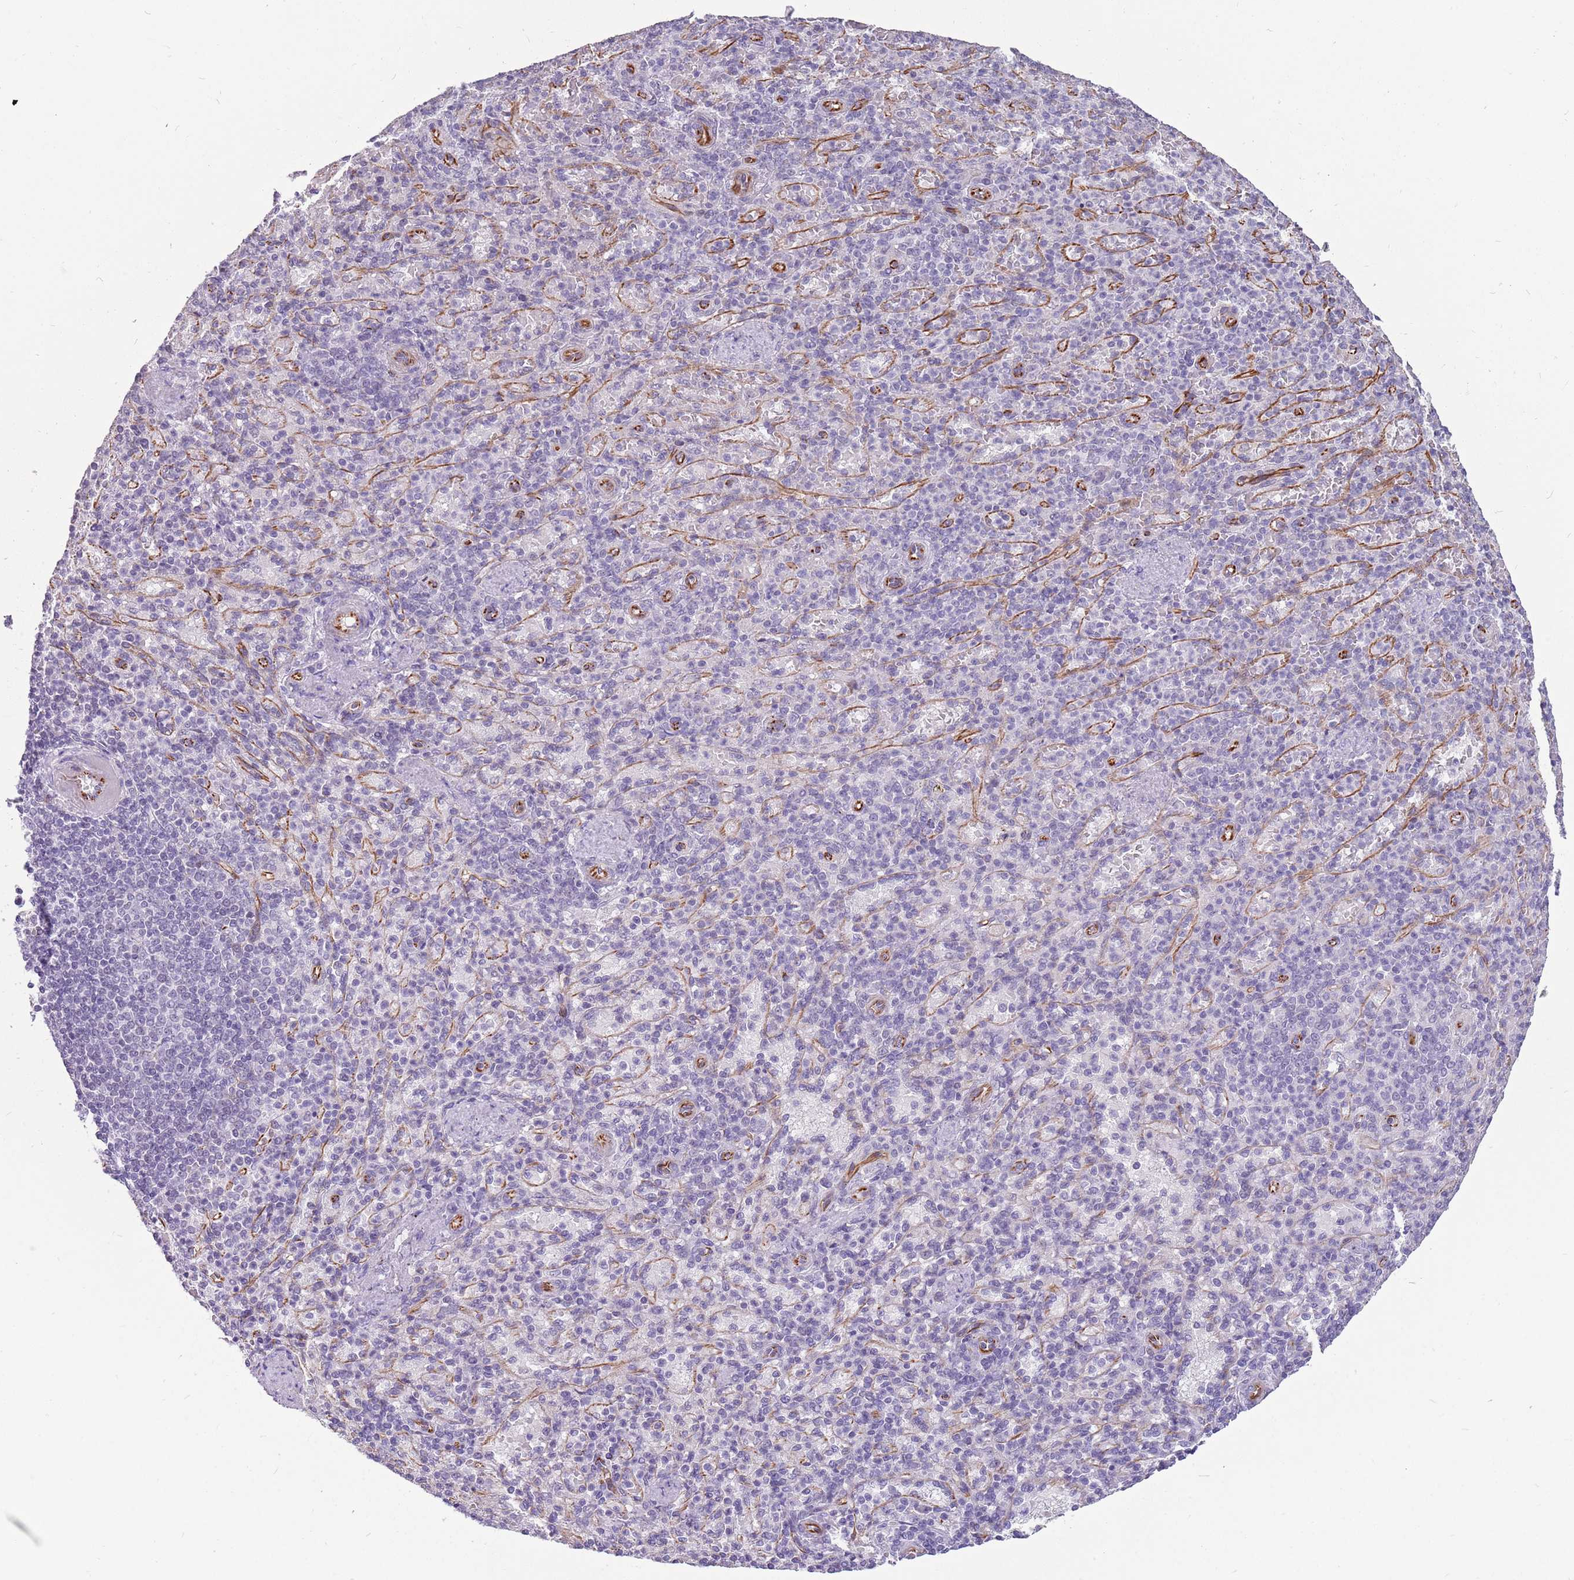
{"staining": {"intensity": "negative", "quantity": "none", "location": "none"}, "tissue": "spleen", "cell_type": "Cells in red pulp", "image_type": "normal", "snomed": [{"axis": "morphology", "description": "Normal tissue, NOS"}, {"axis": "topography", "description": "Spleen"}], "caption": "Immunohistochemistry (IHC) histopathology image of normal human spleen stained for a protein (brown), which shows no staining in cells in red pulp. (Immunohistochemistry (IHC), brightfield microscopy, high magnification).", "gene": "ENSG00000271254", "patient": {"sex": "female", "age": 74}}